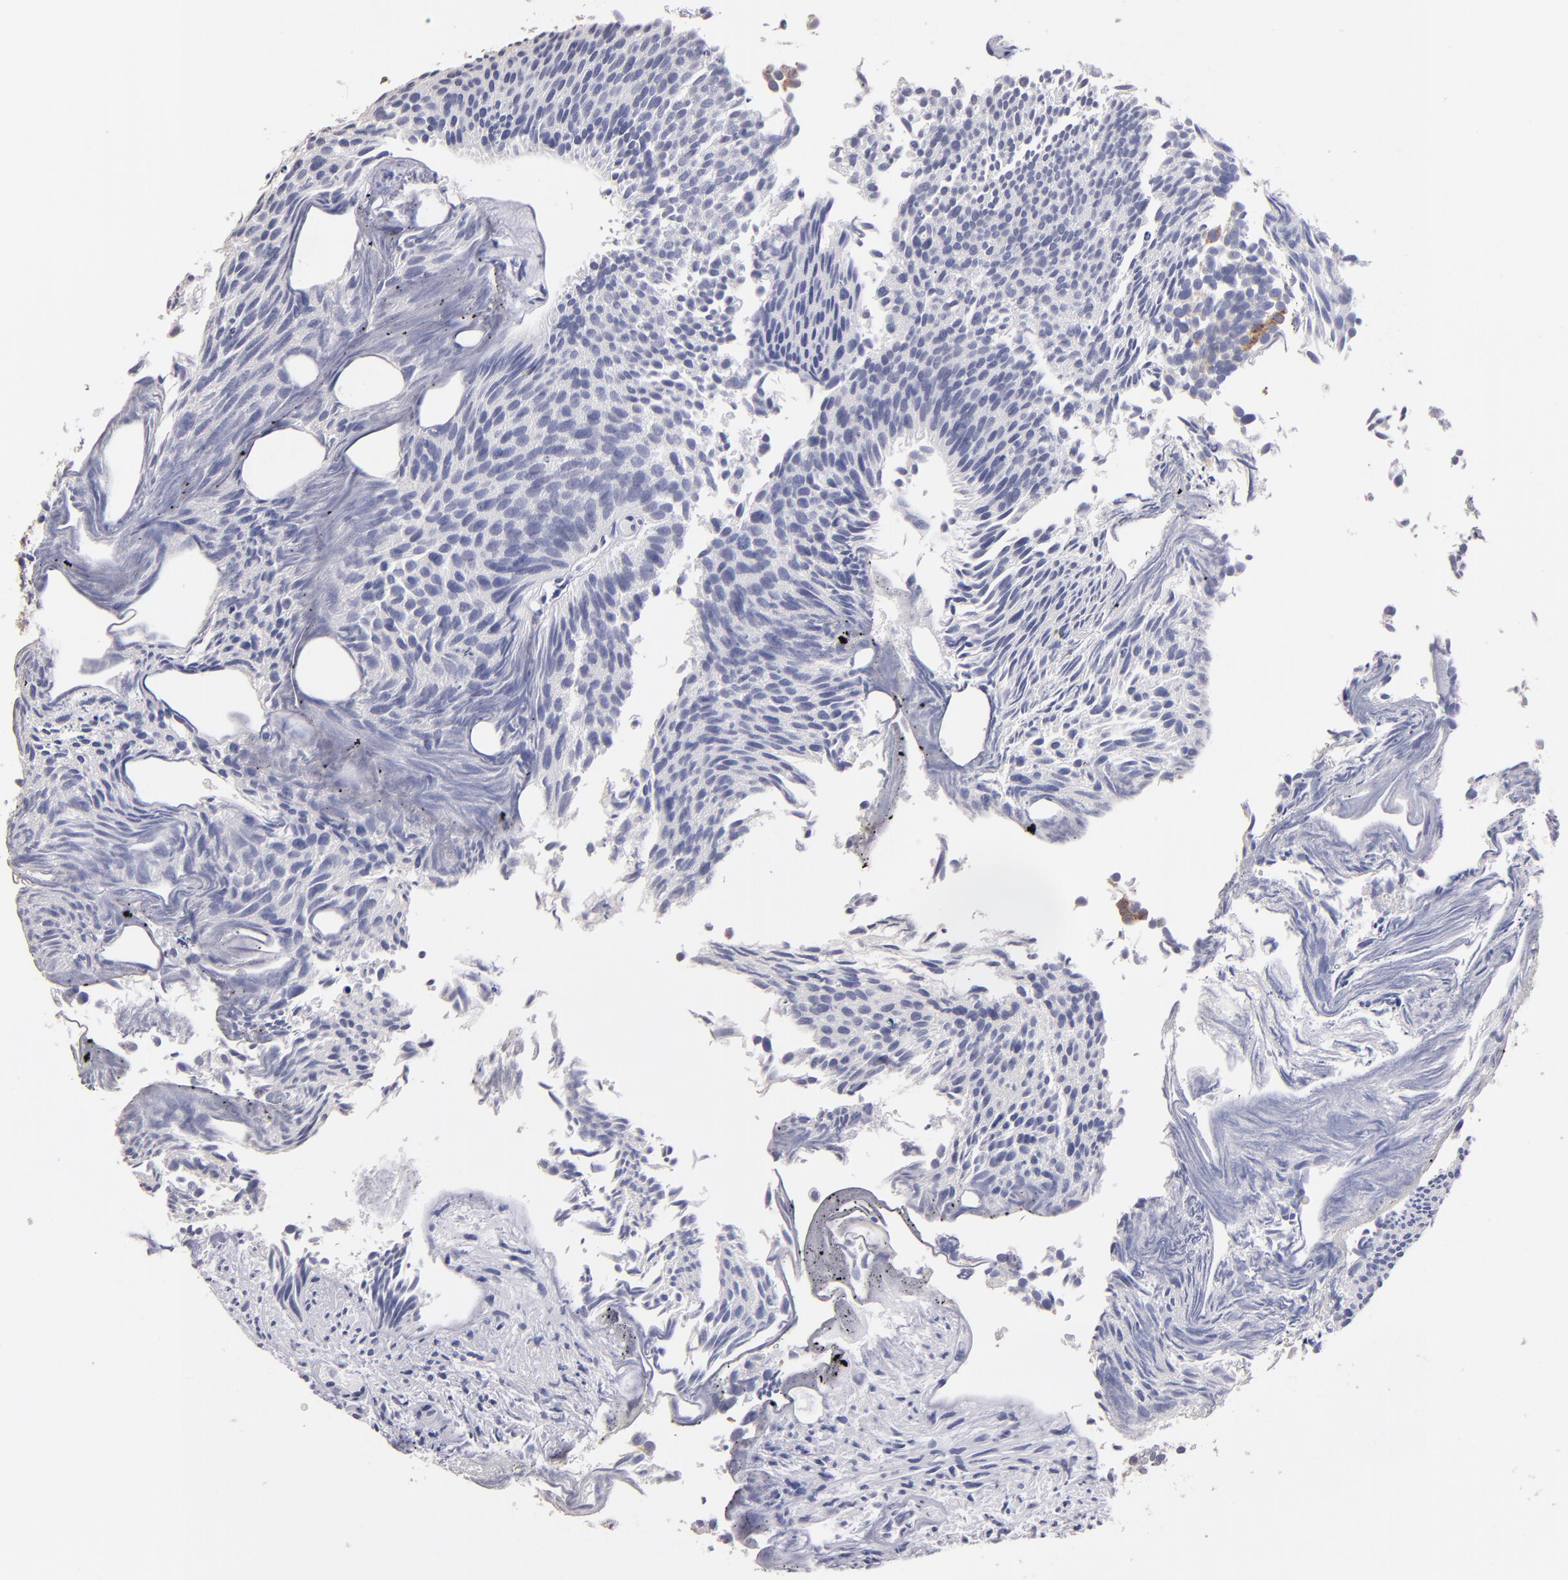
{"staining": {"intensity": "moderate", "quantity": "25%-75%", "location": "cytoplasmic/membranous"}, "tissue": "urothelial cancer", "cell_type": "Tumor cells", "image_type": "cancer", "snomed": [{"axis": "morphology", "description": "Urothelial carcinoma, Low grade"}, {"axis": "topography", "description": "Urinary bladder"}], "caption": "Urothelial carcinoma (low-grade) stained for a protein (brown) shows moderate cytoplasmic/membranous positive expression in about 25%-75% of tumor cells.", "gene": "CLTA", "patient": {"sex": "male", "age": 84}}